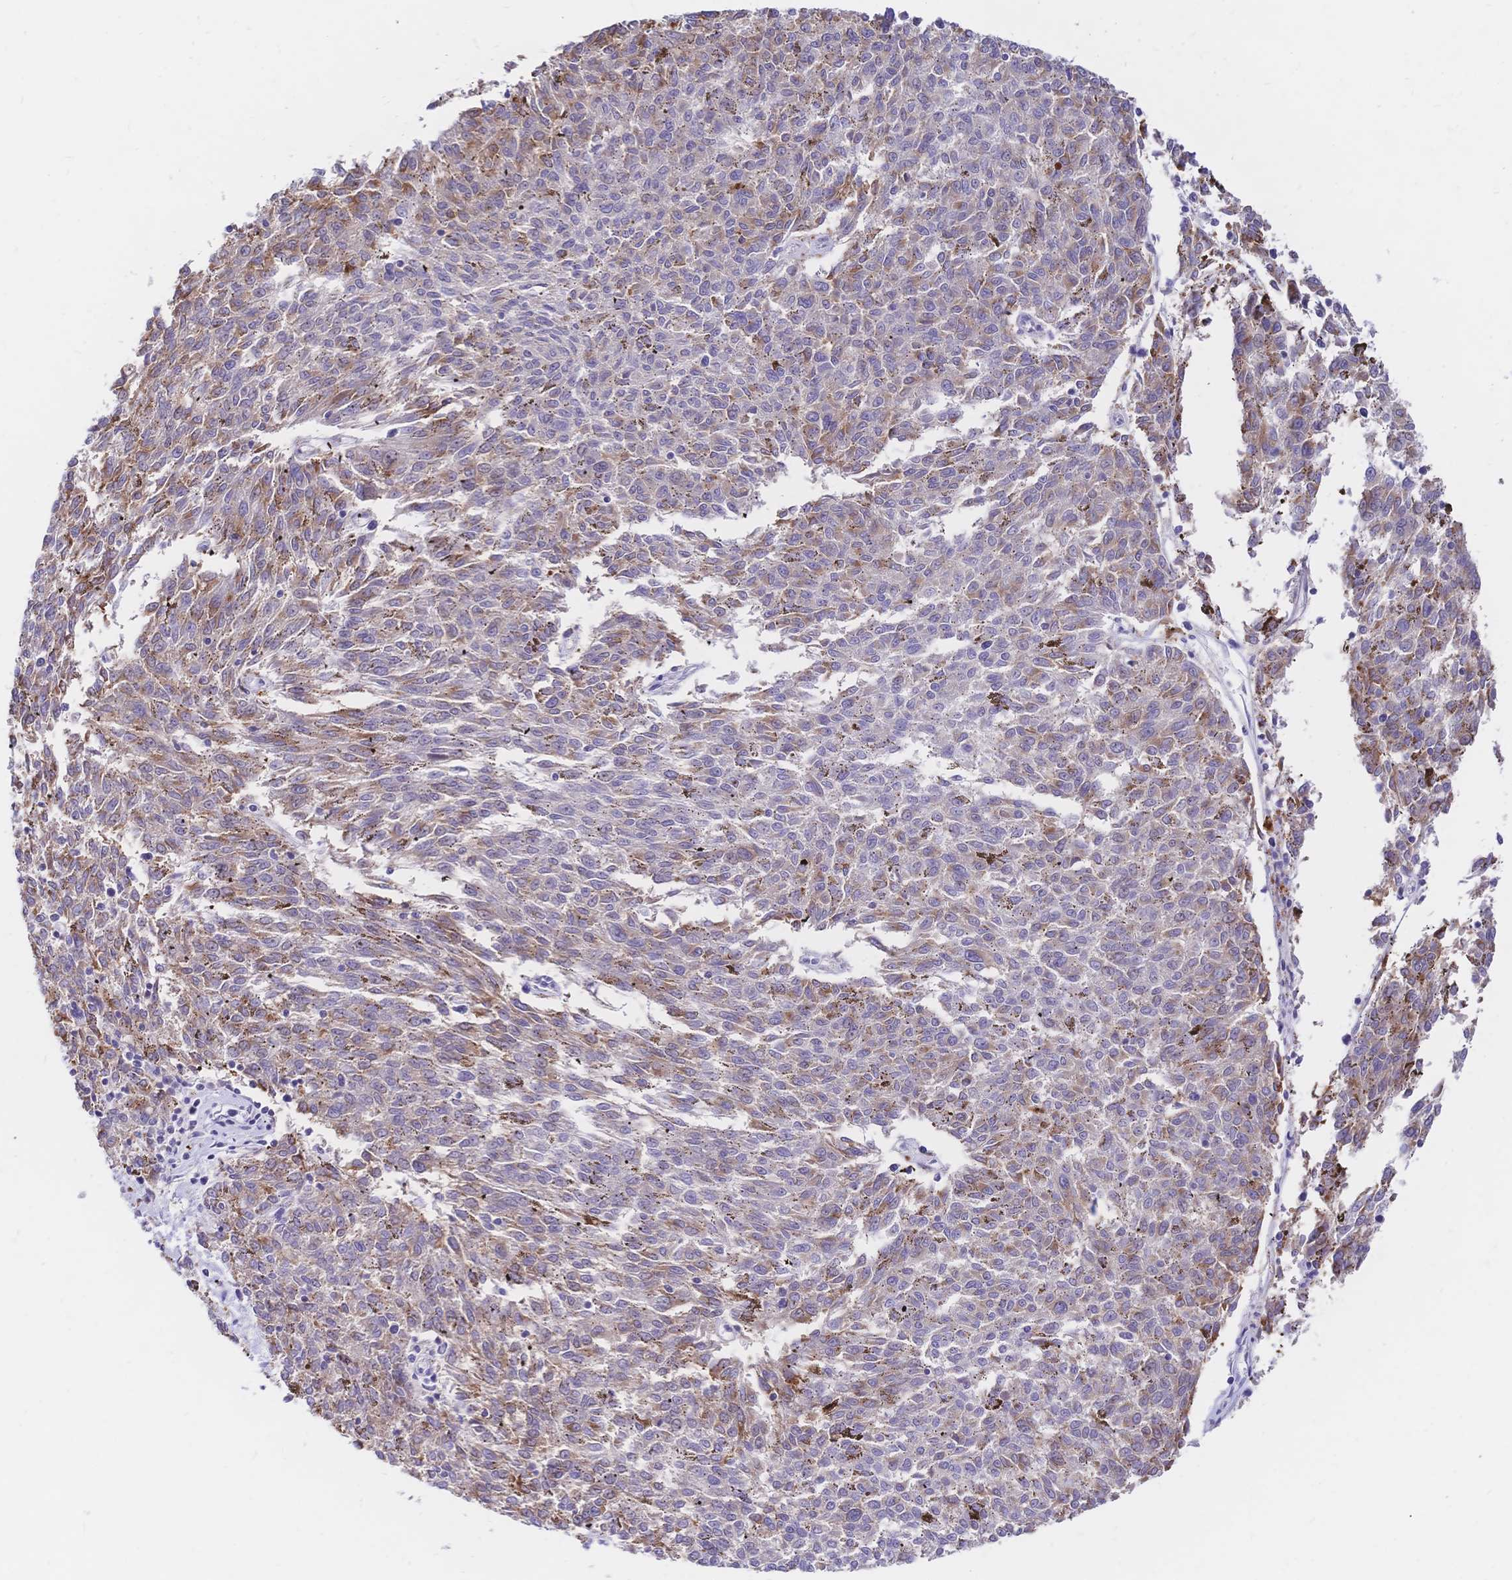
{"staining": {"intensity": "moderate", "quantity": "25%-75%", "location": "cytoplasmic/membranous"}, "tissue": "melanoma", "cell_type": "Tumor cells", "image_type": "cancer", "snomed": [{"axis": "morphology", "description": "Malignant melanoma, NOS"}, {"axis": "topography", "description": "Skin"}], "caption": "Protein expression by immunohistochemistry reveals moderate cytoplasmic/membranous positivity in approximately 25%-75% of tumor cells in malignant melanoma. Nuclei are stained in blue.", "gene": "CLEC18B", "patient": {"sex": "female", "age": 72}}